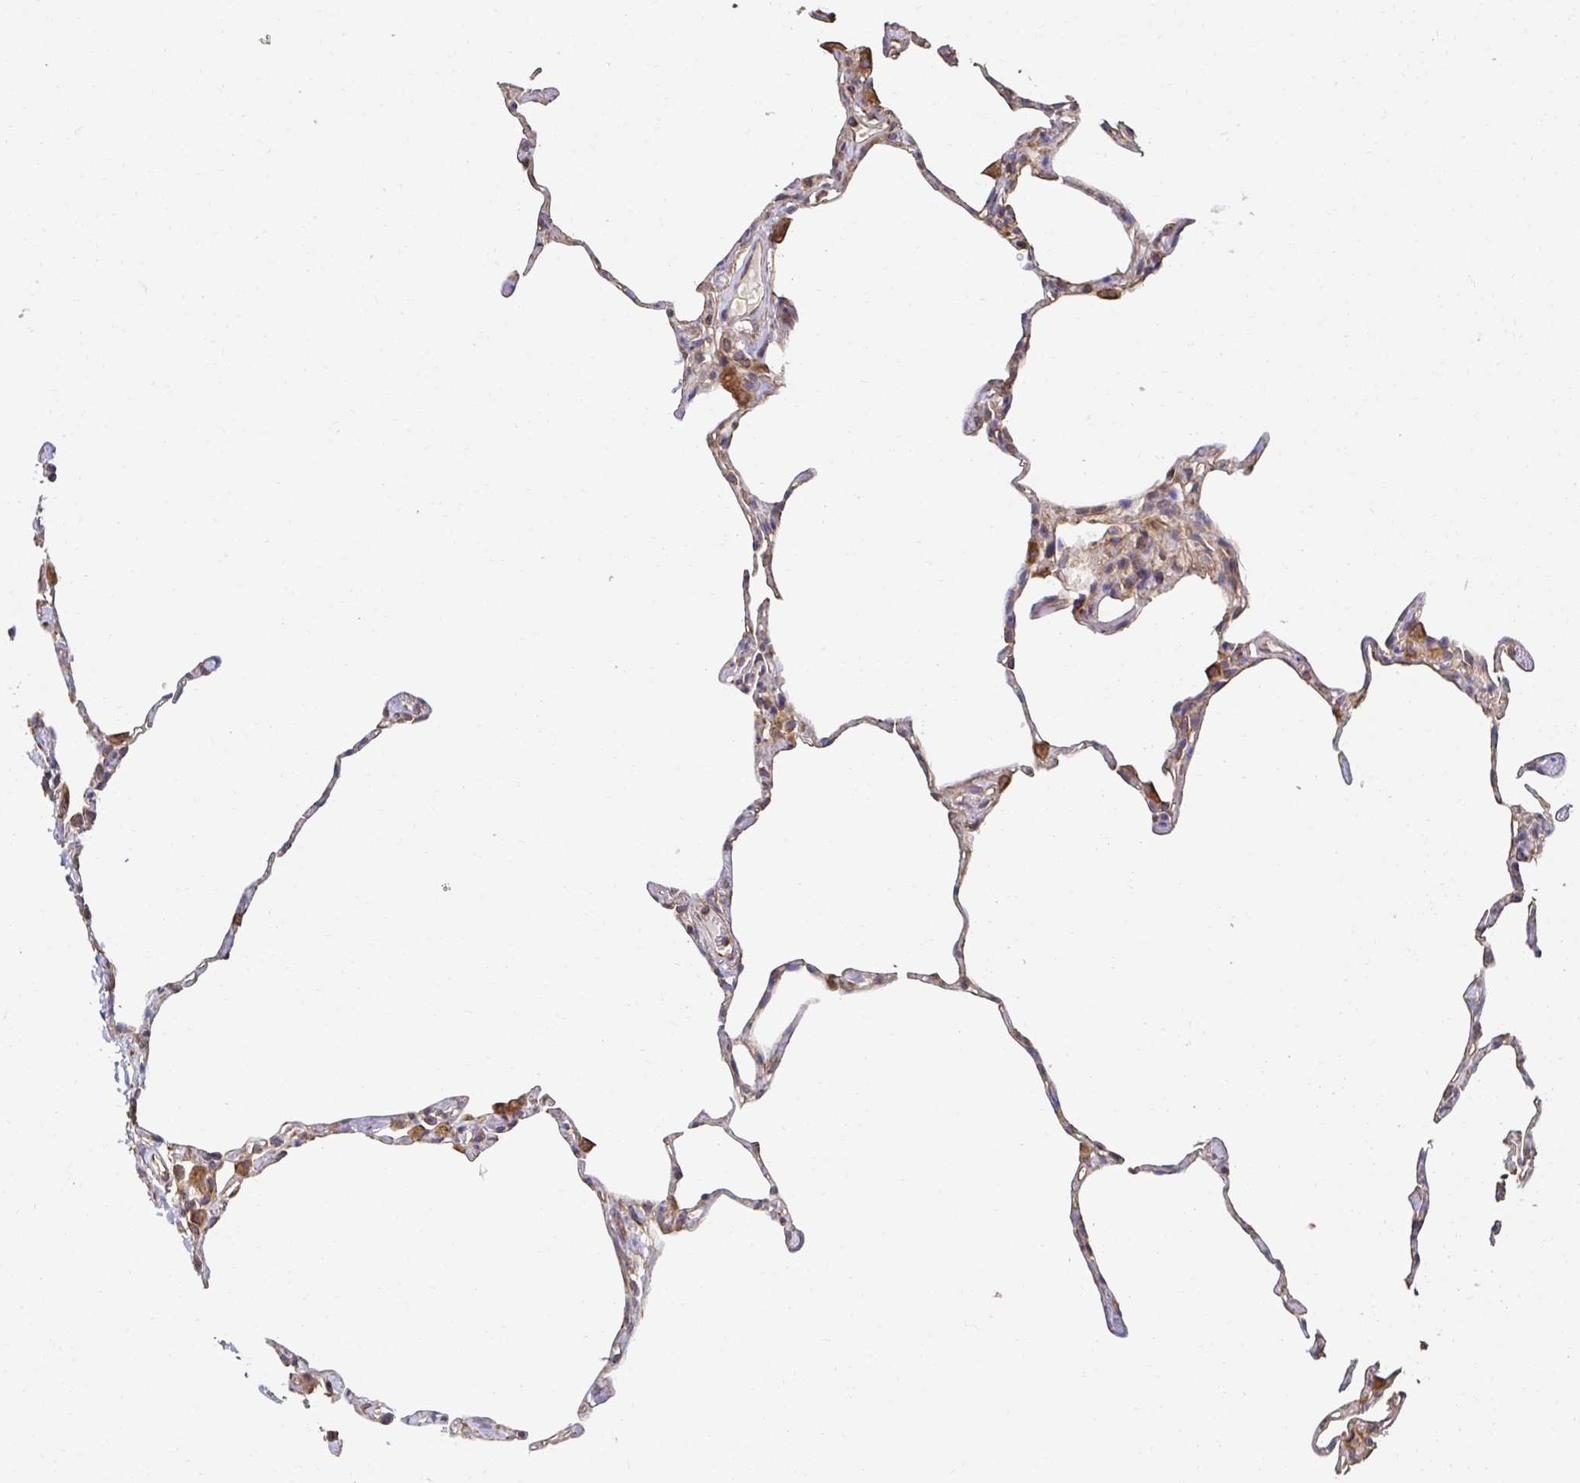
{"staining": {"intensity": "strong", "quantity": "25%-75%", "location": "cytoplasmic/membranous"}, "tissue": "lung", "cell_type": "Alveolar cells", "image_type": "normal", "snomed": [{"axis": "morphology", "description": "Normal tissue, NOS"}, {"axis": "topography", "description": "Lung"}], "caption": "High-magnification brightfield microscopy of benign lung stained with DAB (brown) and counterstained with hematoxylin (blue). alveolar cells exhibit strong cytoplasmic/membranous expression is appreciated in about25%-75% of cells.", "gene": "APBB1", "patient": {"sex": "male", "age": 65}}